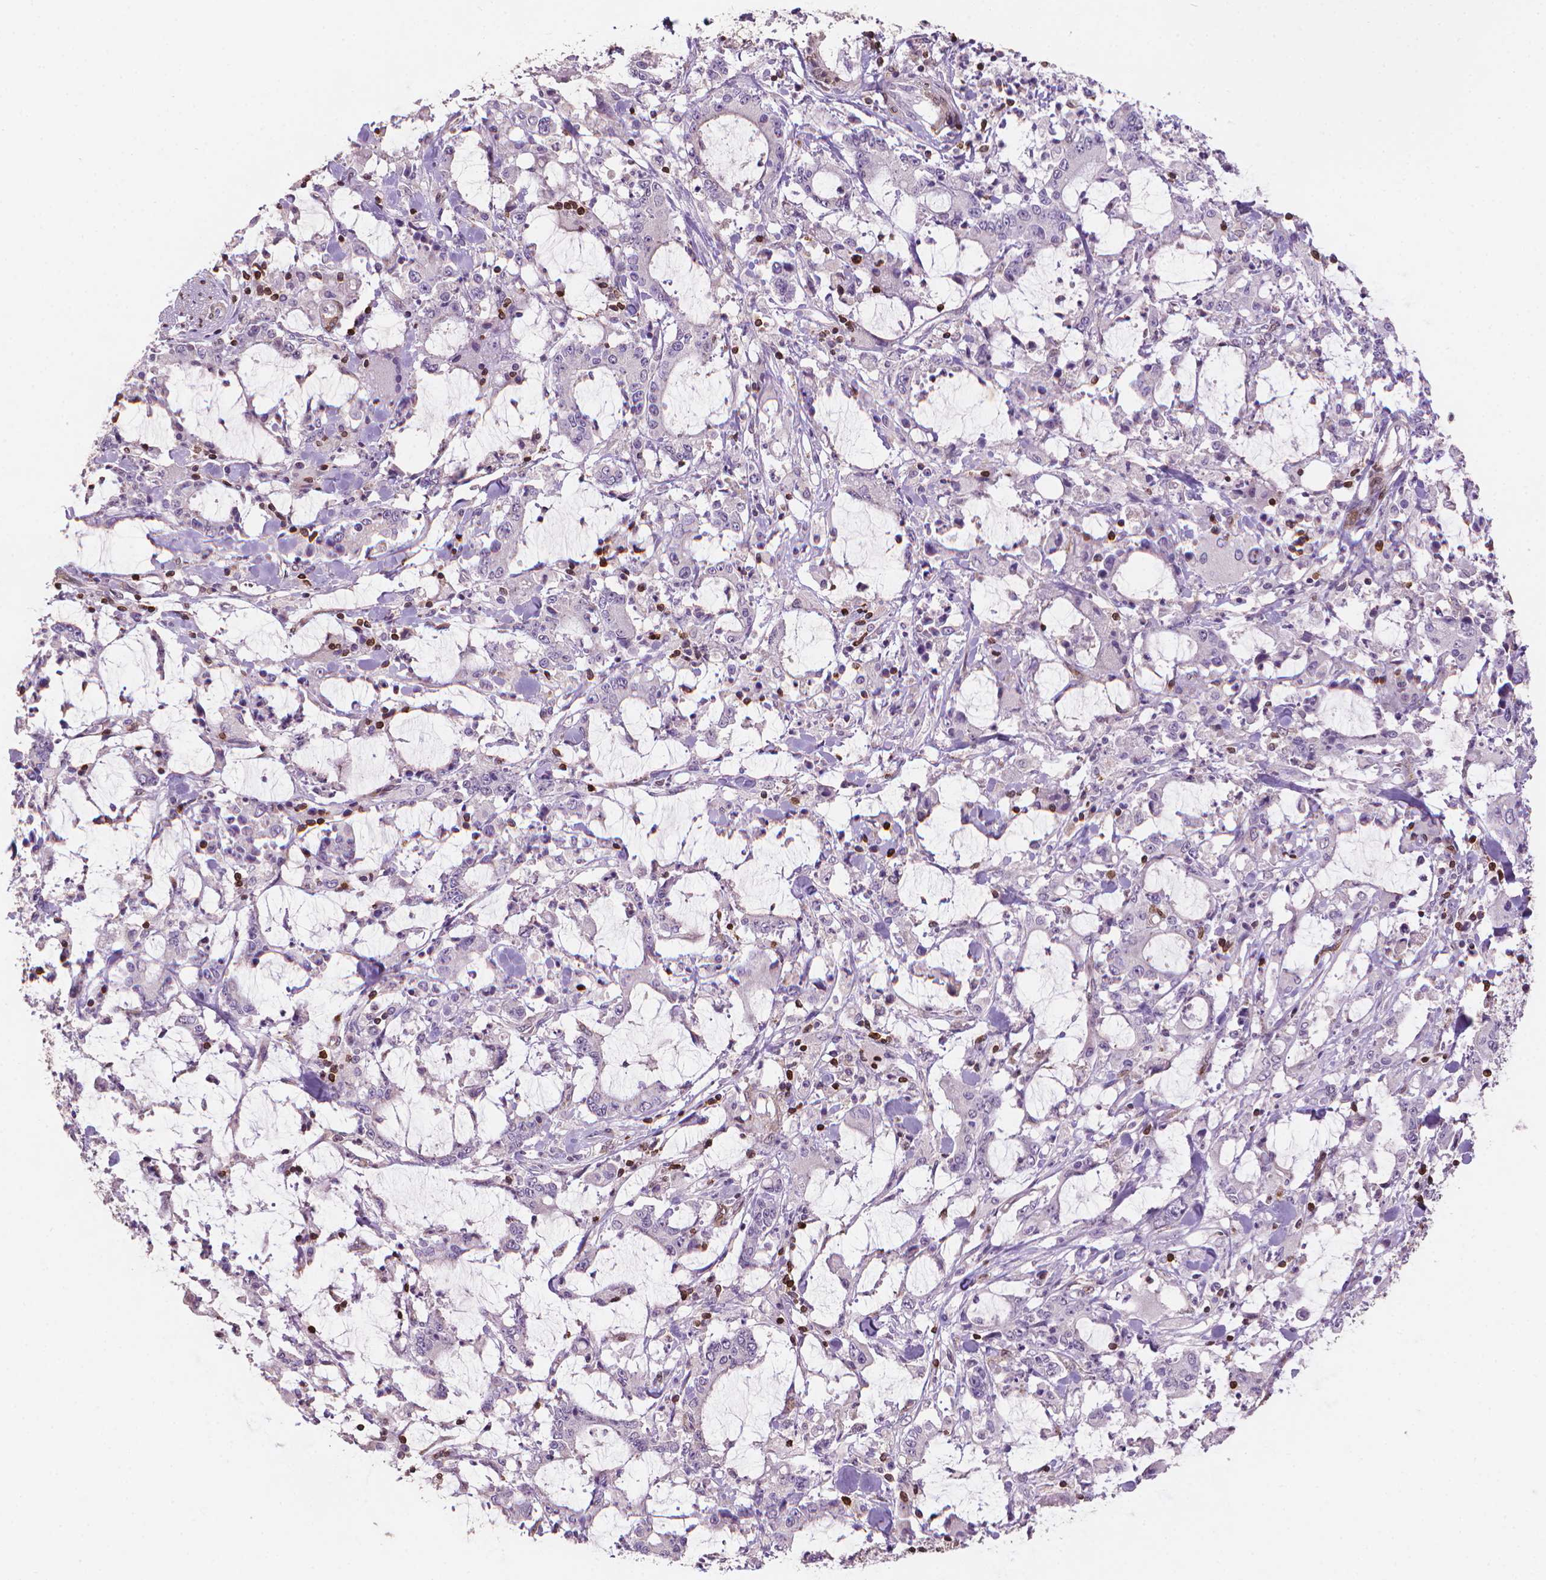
{"staining": {"intensity": "negative", "quantity": "none", "location": "none"}, "tissue": "stomach cancer", "cell_type": "Tumor cells", "image_type": "cancer", "snomed": [{"axis": "morphology", "description": "Adenocarcinoma, NOS"}, {"axis": "topography", "description": "Stomach, upper"}], "caption": "Protein analysis of adenocarcinoma (stomach) displays no significant positivity in tumor cells.", "gene": "BCL2", "patient": {"sex": "male", "age": 68}}